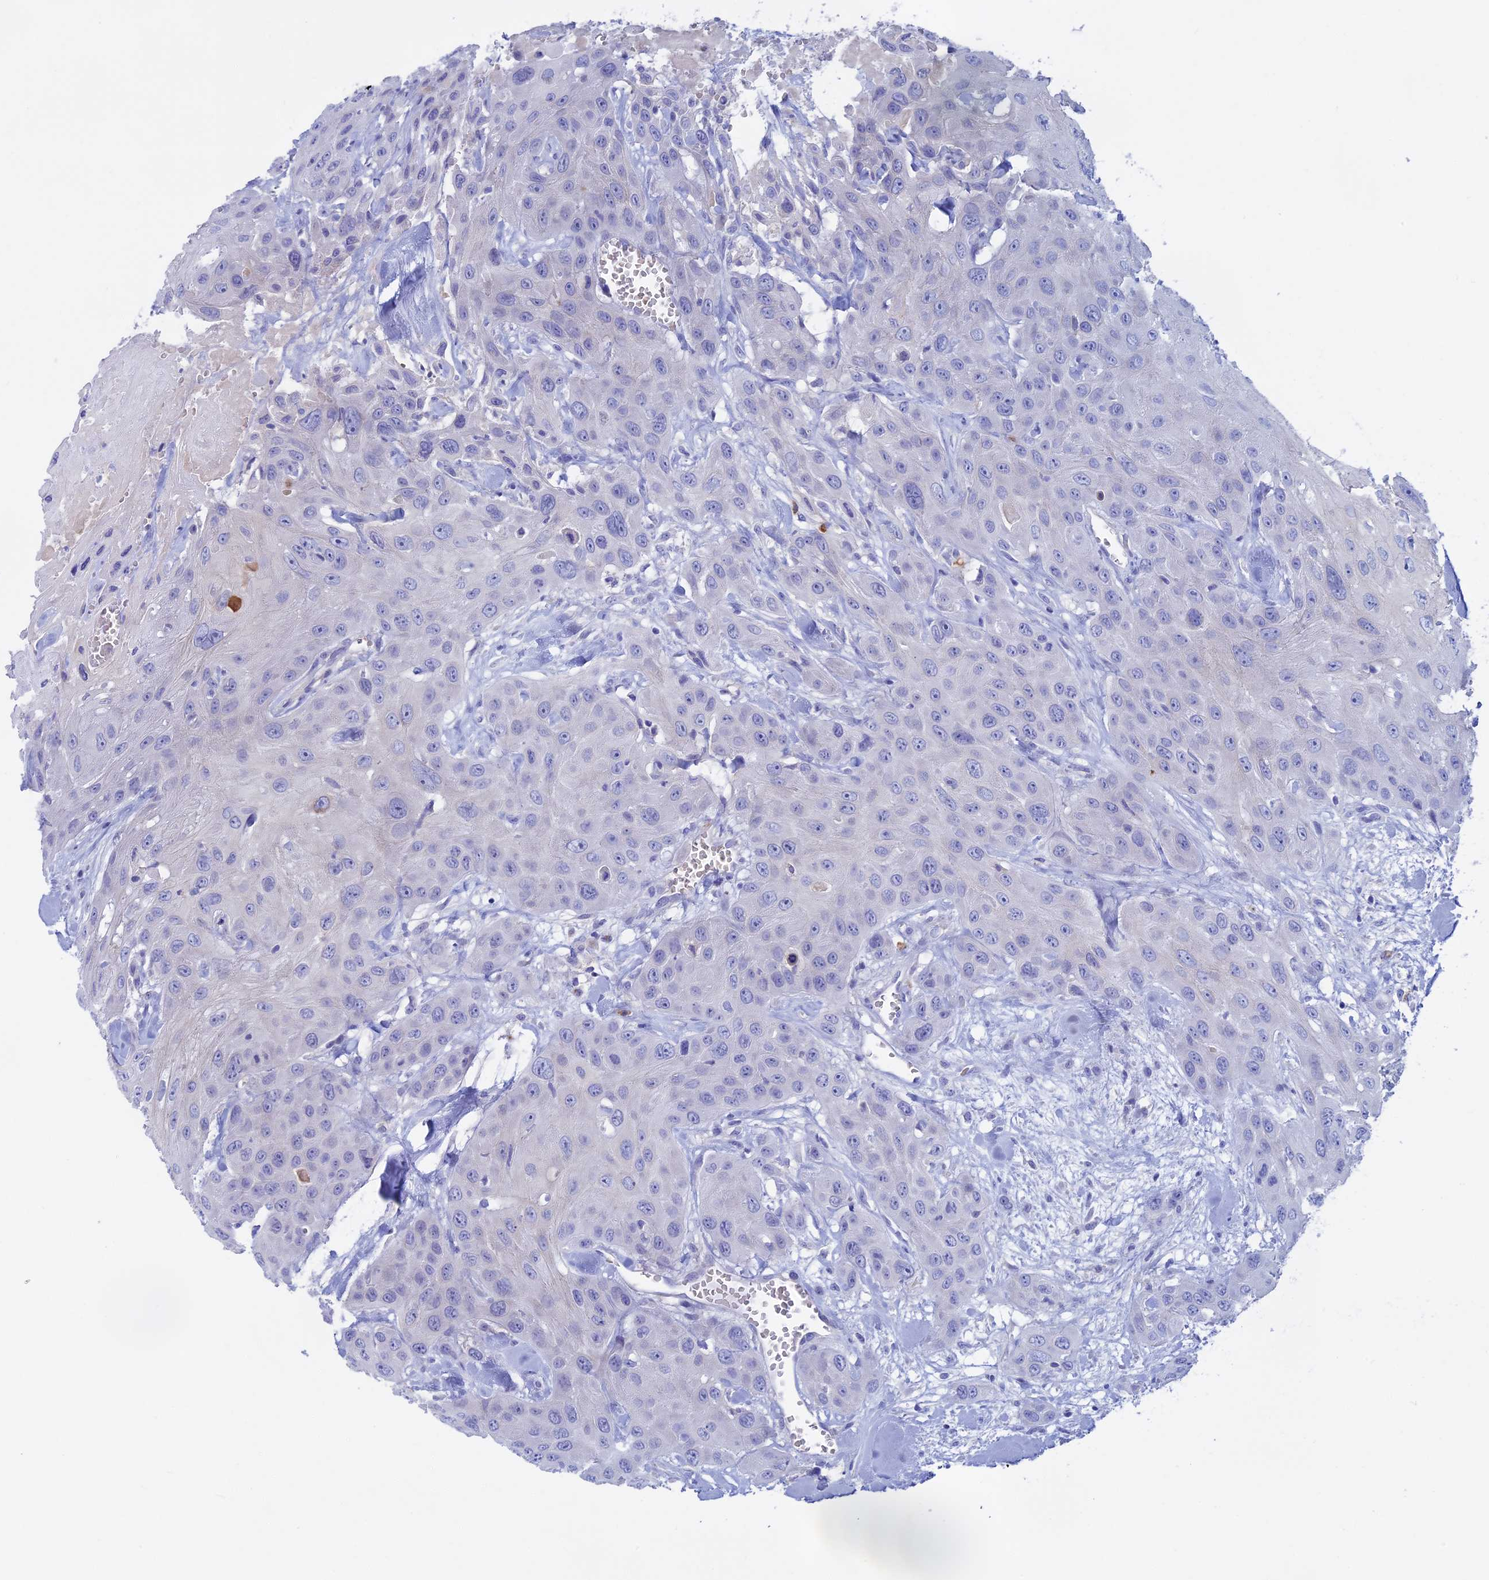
{"staining": {"intensity": "negative", "quantity": "none", "location": "none"}, "tissue": "head and neck cancer", "cell_type": "Tumor cells", "image_type": "cancer", "snomed": [{"axis": "morphology", "description": "Squamous cell carcinoma, NOS"}, {"axis": "topography", "description": "Head-Neck"}], "caption": "The photomicrograph exhibits no significant positivity in tumor cells of head and neck cancer. (Immunohistochemistry, brightfield microscopy, high magnification).", "gene": "SLC2A6", "patient": {"sex": "male", "age": 81}}